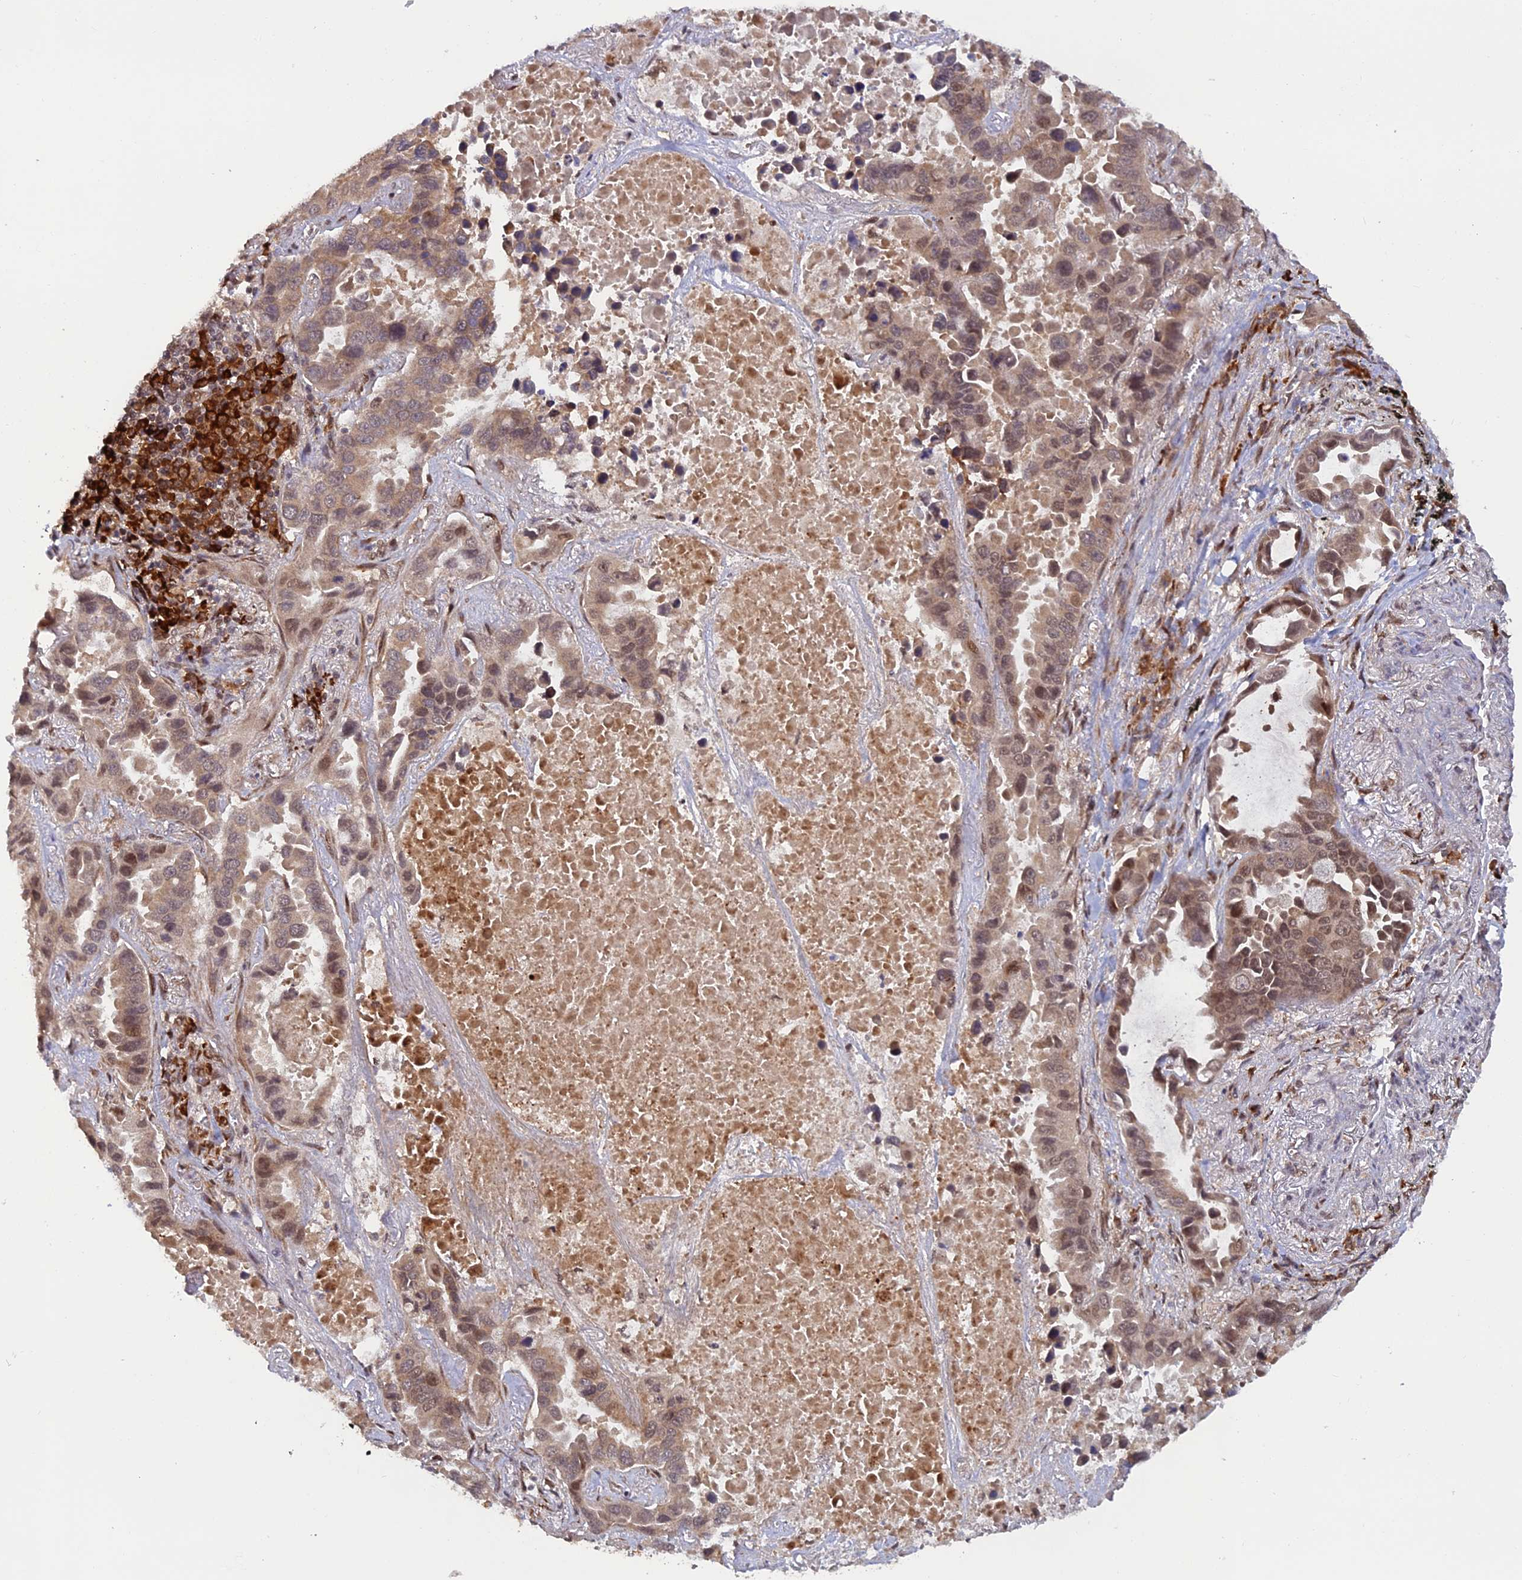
{"staining": {"intensity": "weak", "quantity": ">75%", "location": "cytoplasmic/membranous,nuclear"}, "tissue": "lung cancer", "cell_type": "Tumor cells", "image_type": "cancer", "snomed": [{"axis": "morphology", "description": "Adenocarcinoma, NOS"}, {"axis": "topography", "description": "Lung"}], "caption": "Protein expression analysis of human adenocarcinoma (lung) reveals weak cytoplasmic/membranous and nuclear expression in approximately >75% of tumor cells.", "gene": "ZNF565", "patient": {"sex": "male", "age": 64}}